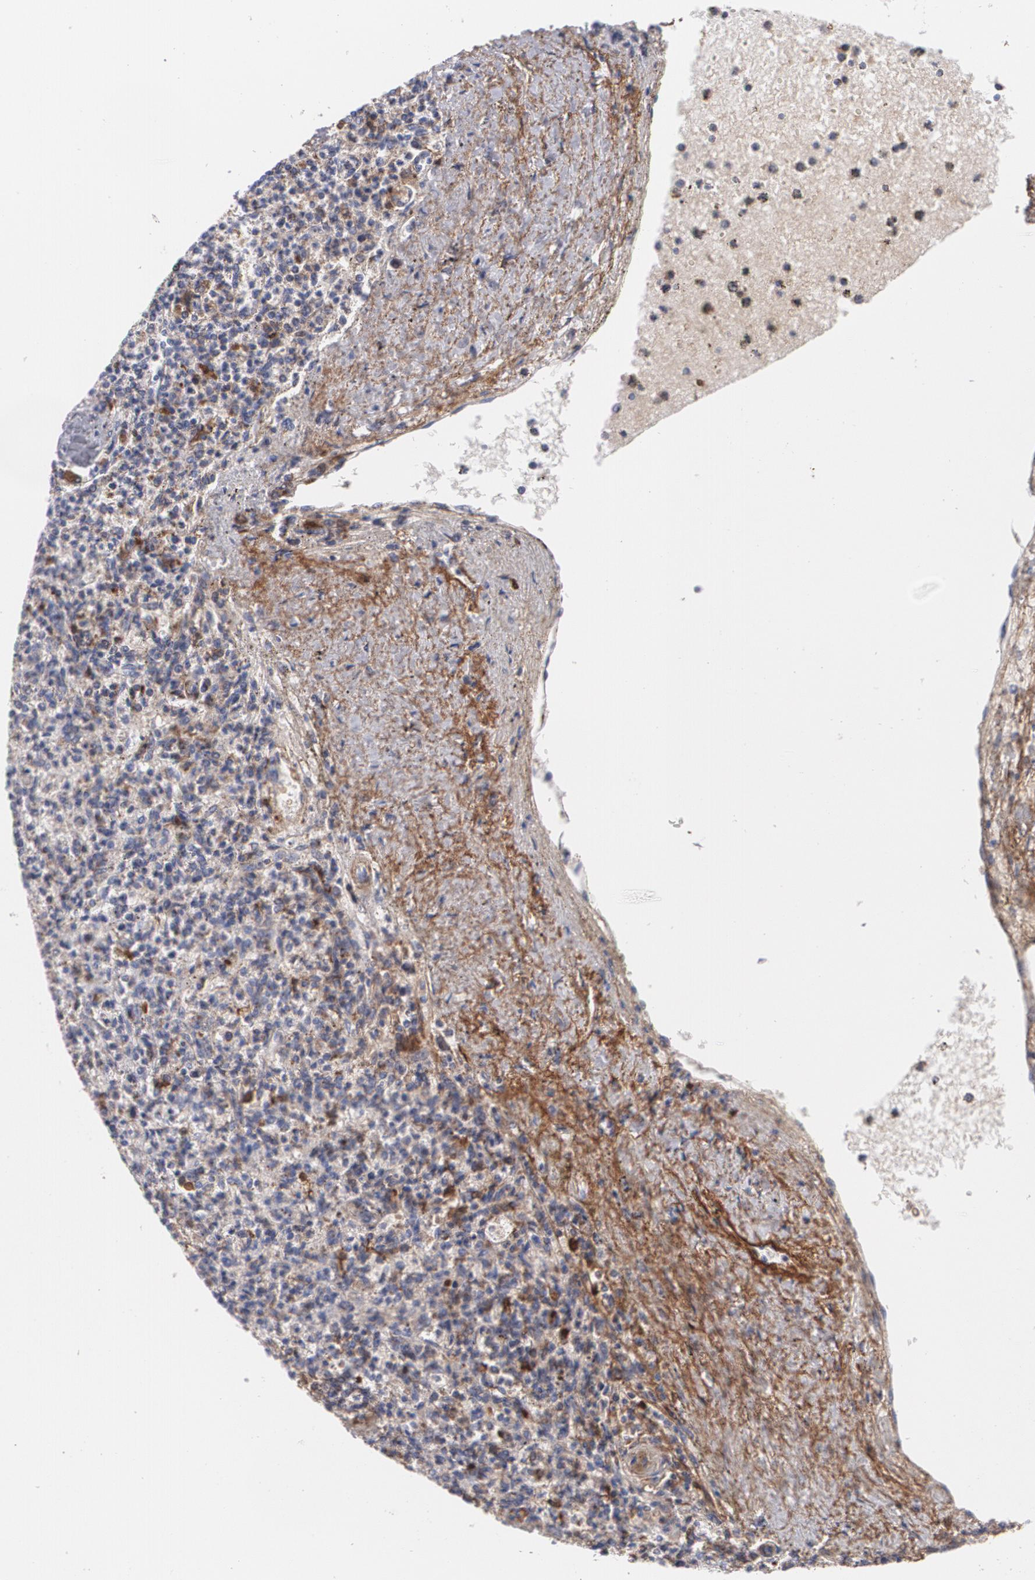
{"staining": {"intensity": "weak", "quantity": "<25%", "location": "cytoplasmic/membranous"}, "tissue": "spleen", "cell_type": "Cells in red pulp", "image_type": "normal", "snomed": [{"axis": "morphology", "description": "Normal tissue, NOS"}, {"axis": "topography", "description": "Spleen"}], "caption": "The immunohistochemistry micrograph has no significant positivity in cells in red pulp of spleen.", "gene": "FBLN1", "patient": {"sex": "male", "age": 72}}